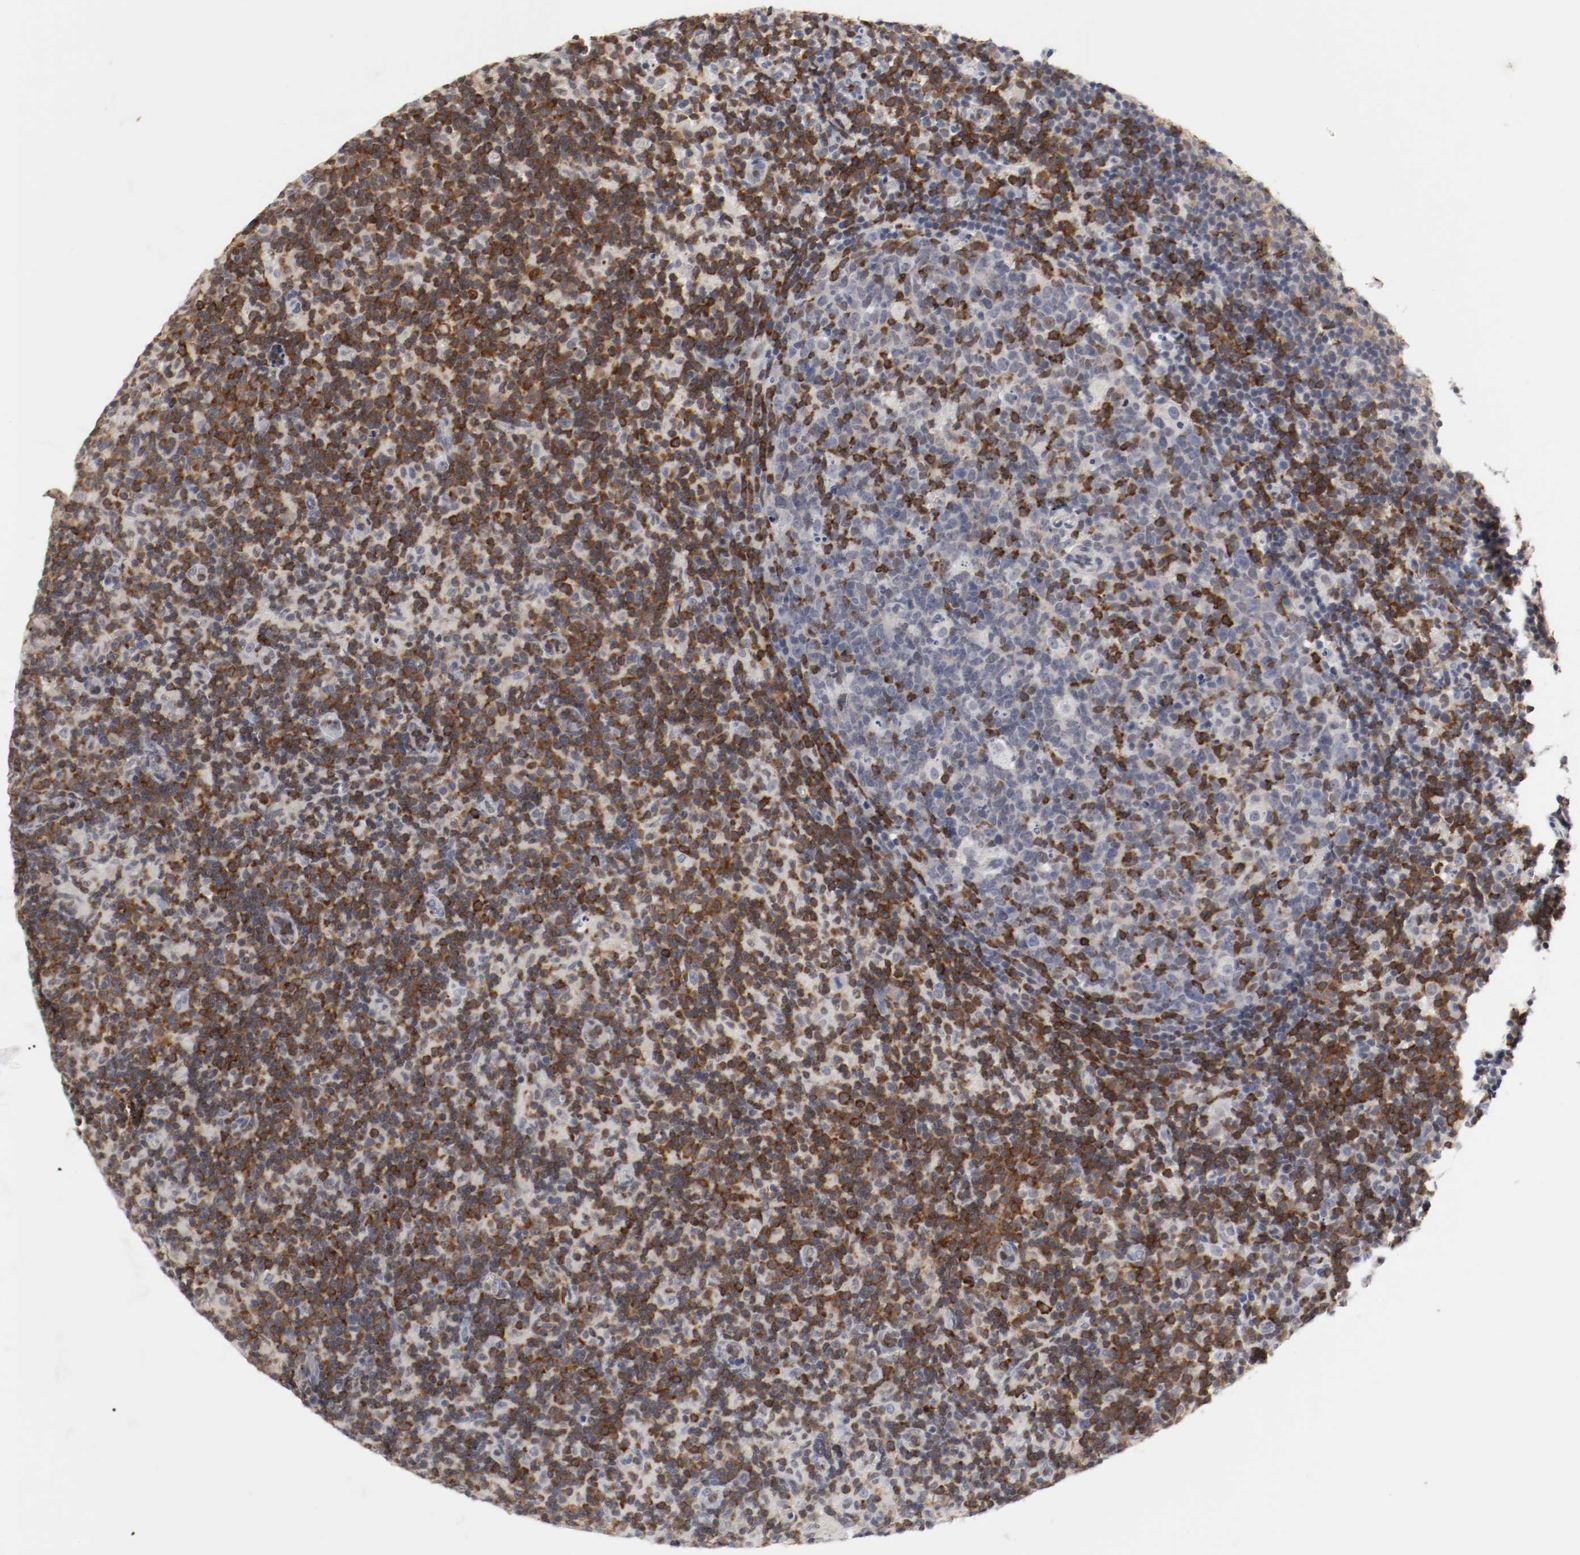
{"staining": {"intensity": "strong", "quantity": "<25%", "location": "cytoplasmic/membranous"}, "tissue": "lymph node", "cell_type": "Germinal center cells", "image_type": "normal", "snomed": [{"axis": "morphology", "description": "Normal tissue, NOS"}, {"axis": "morphology", "description": "Inflammation, NOS"}, {"axis": "topography", "description": "Lymph node"}], "caption": "Immunohistochemical staining of normal human lymph node exhibits <25% levels of strong cytoplasmic/membranous protein positivity in approximately <25% of germinal center cells. (IHC, brightfield microscopy, high magnification).", "gene": "JUND", "patient": {"sex": "male", "age": 55}}